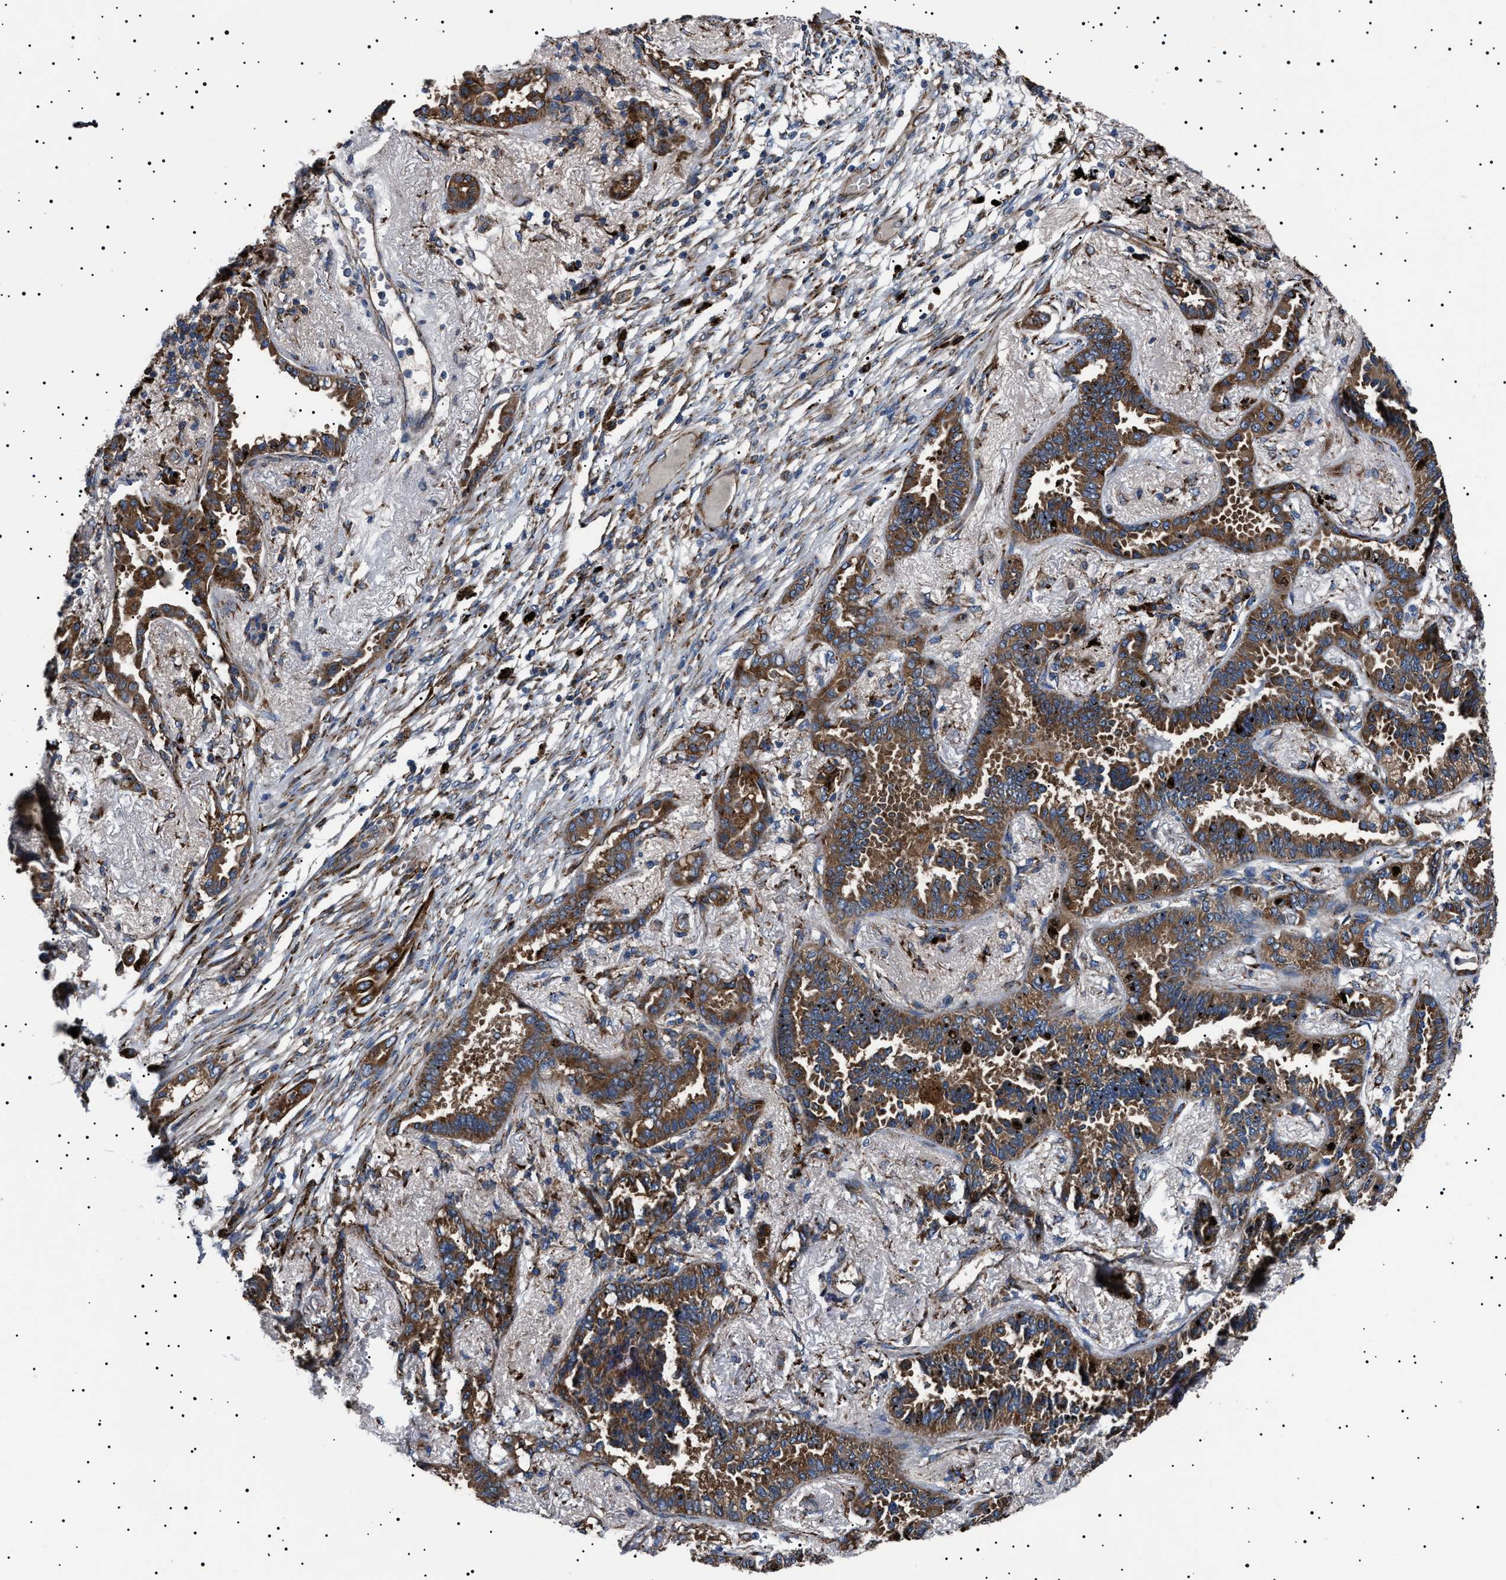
{"staining": {"intensity": "moderate", "quantity": ">75%", "location": "cytoplasmic/membranous"}, "tissue": "lung cancer", "cell_type": "Tumor cells", "image_type": "cancer", "snomed": [{"axis": "morphology", "description": "Adenocarcinoma, NOS"}, {"axis": "topography", "description": "Lung"}], "caption": "Immunohistochemistry (IHC) micrograph of human adenocarcinoma (lung) stained for a protein (brown), which shows medium levels of moderate cytoplasmic/membranous expression in approximately >75% of tumor cells.", "gene": "TOP1MT", "patient": {"sex": "male", "age": 59}}